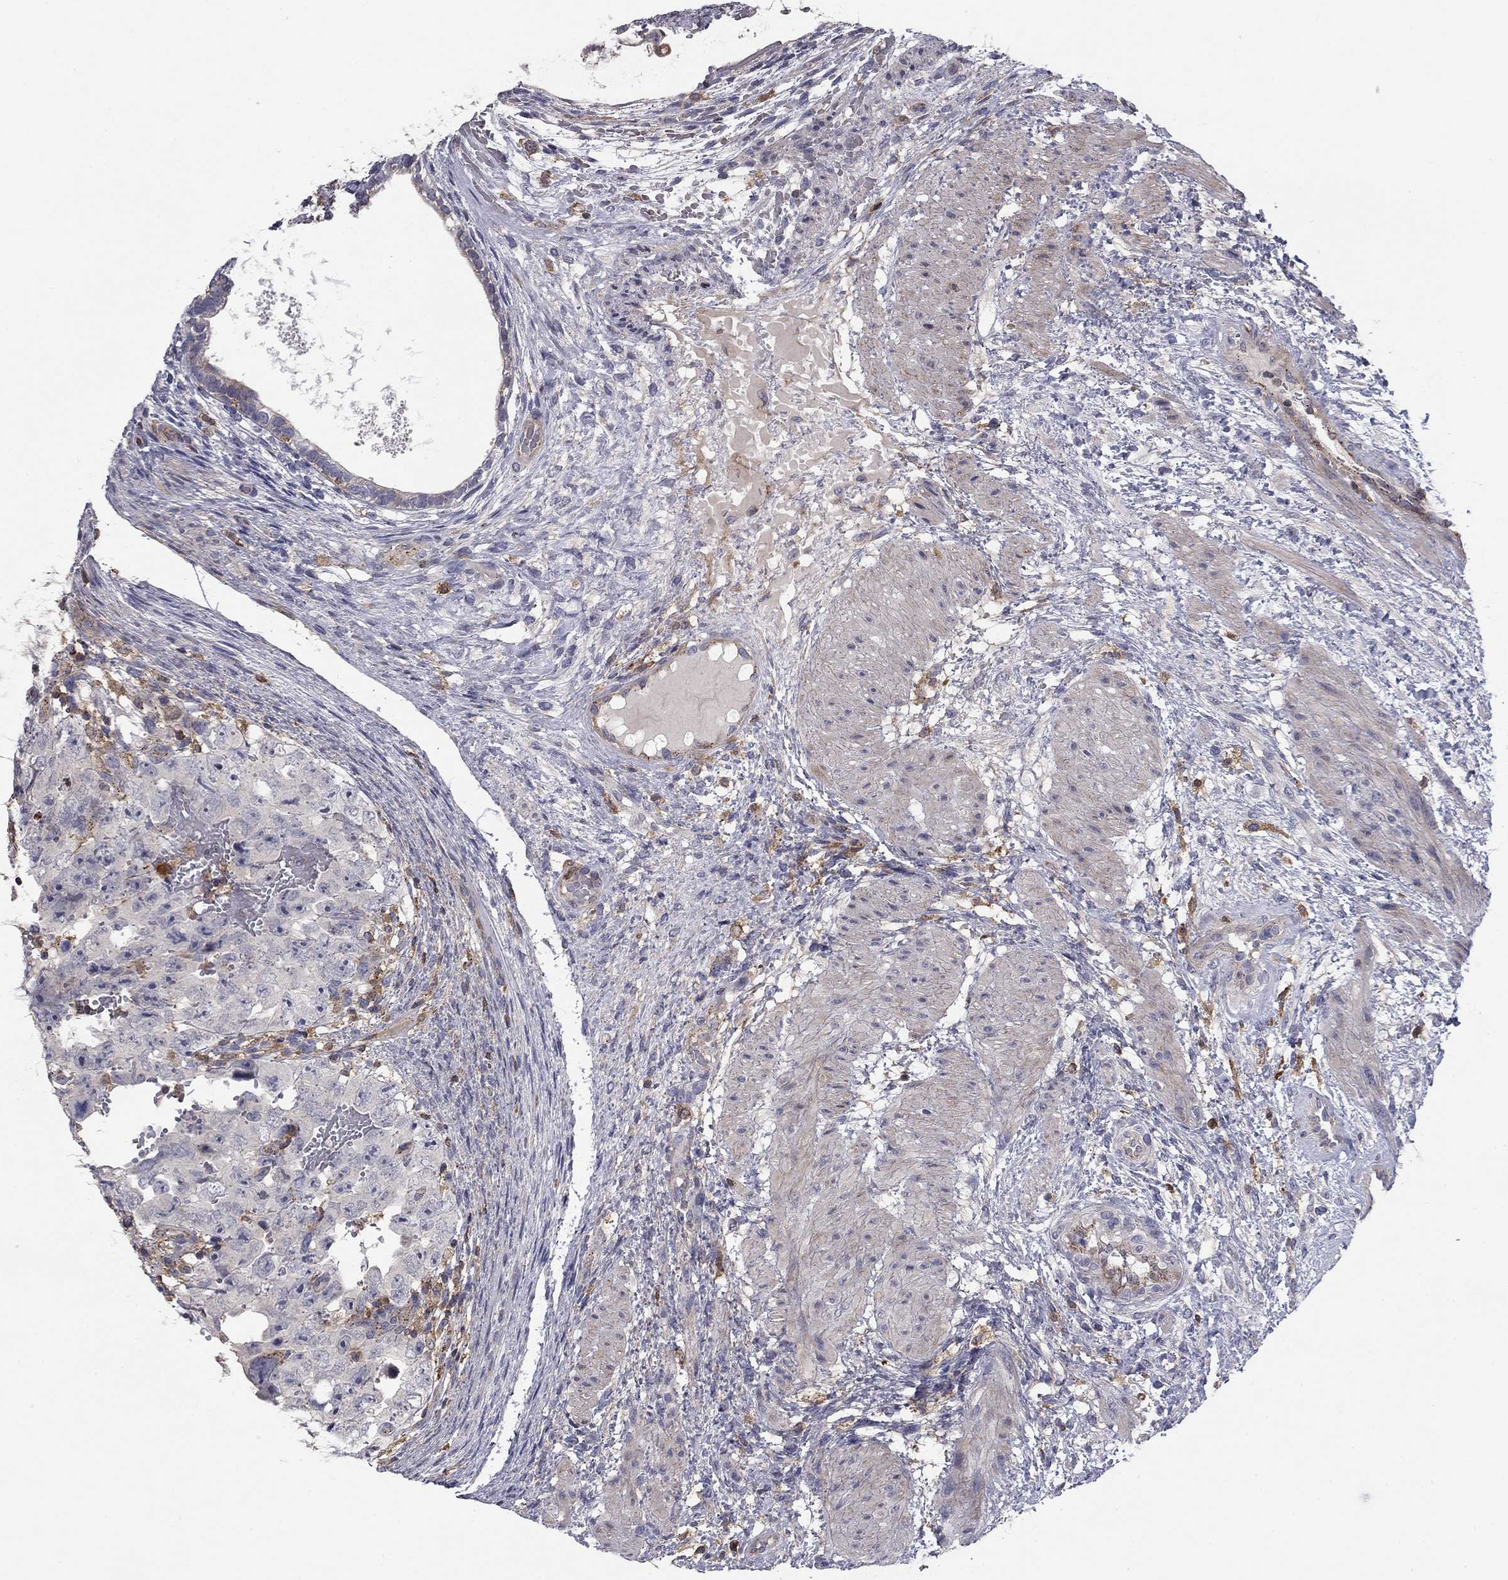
{"staining": {"intensity": "negative", "quantity": "none", "location": "none"}, "tissue": "testis cancer", "cell_type": "Tumor cells", "image_type": "cancer", "snomed": [{"axis": "morphology", "description": "Normal tissue, NOS"}, {"axis": "morphology", "description": "Carcinoma, Embryonal, NOS"}, {"axis": "topography", "description": "Testis"}, {"axis": "topography", "description": "Epididymis"}], "caption": "The IHC image has no significant staining in tumor cells of testis cancer tissue.", "gene": "PLCB2", "patient": {"sex": "male", "age": 24}}